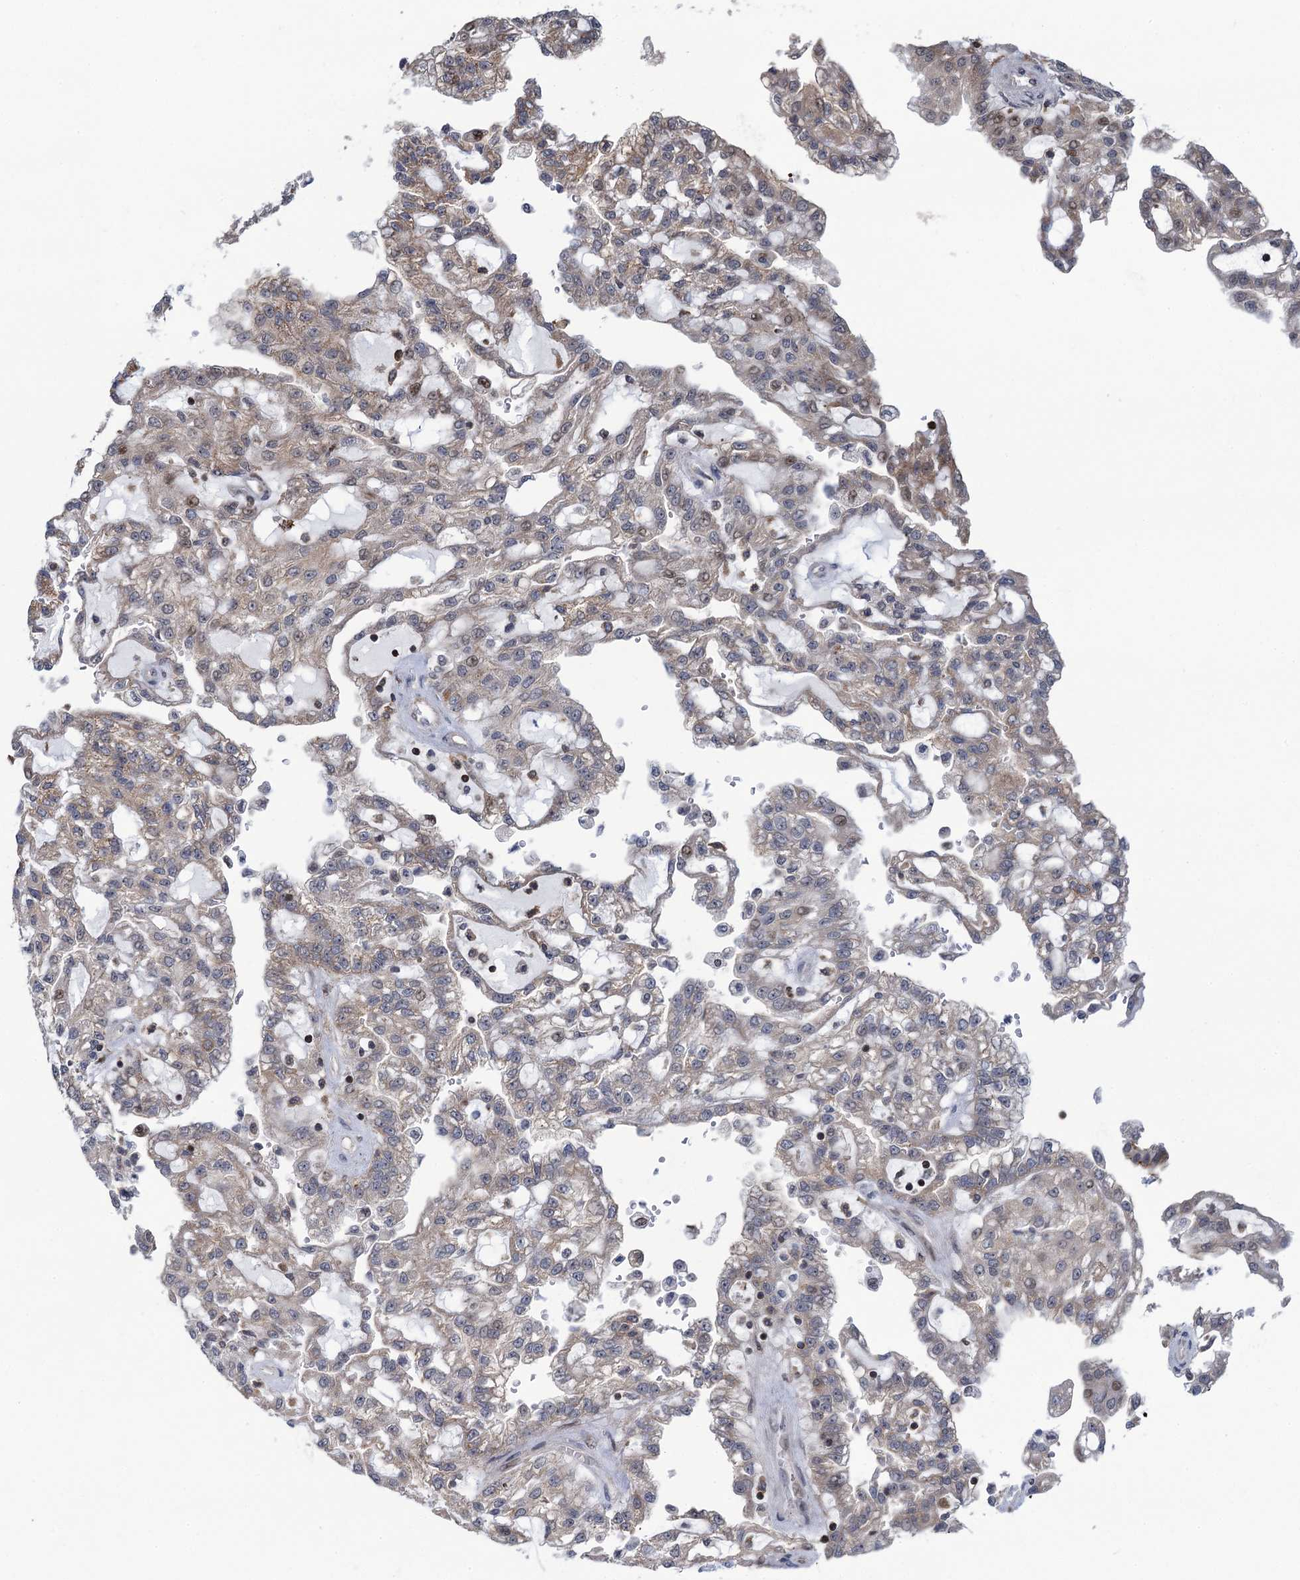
{"staining": {"intensity": "weak", "quantity": "25%-75%", "location": "cytoplasmic/membranous,nuclear"}, "tissue": "renal cancer", "cell_type": "Tumor cells", "image_type": "cancer", "snomed": [{"axis": "morphology", "description": "Adenocarcinoma, NOS"}, {"axis": "topography", "description": "Kidney"}], "caption": "Adenocarcinoma (renal) tissue reveals weak cytoplasmic/membranous and nuclear staining in approximately 25%-75% of tumor cells", "gene": "CCDC102A", "patient": {"sex": "male", "age": 63}}